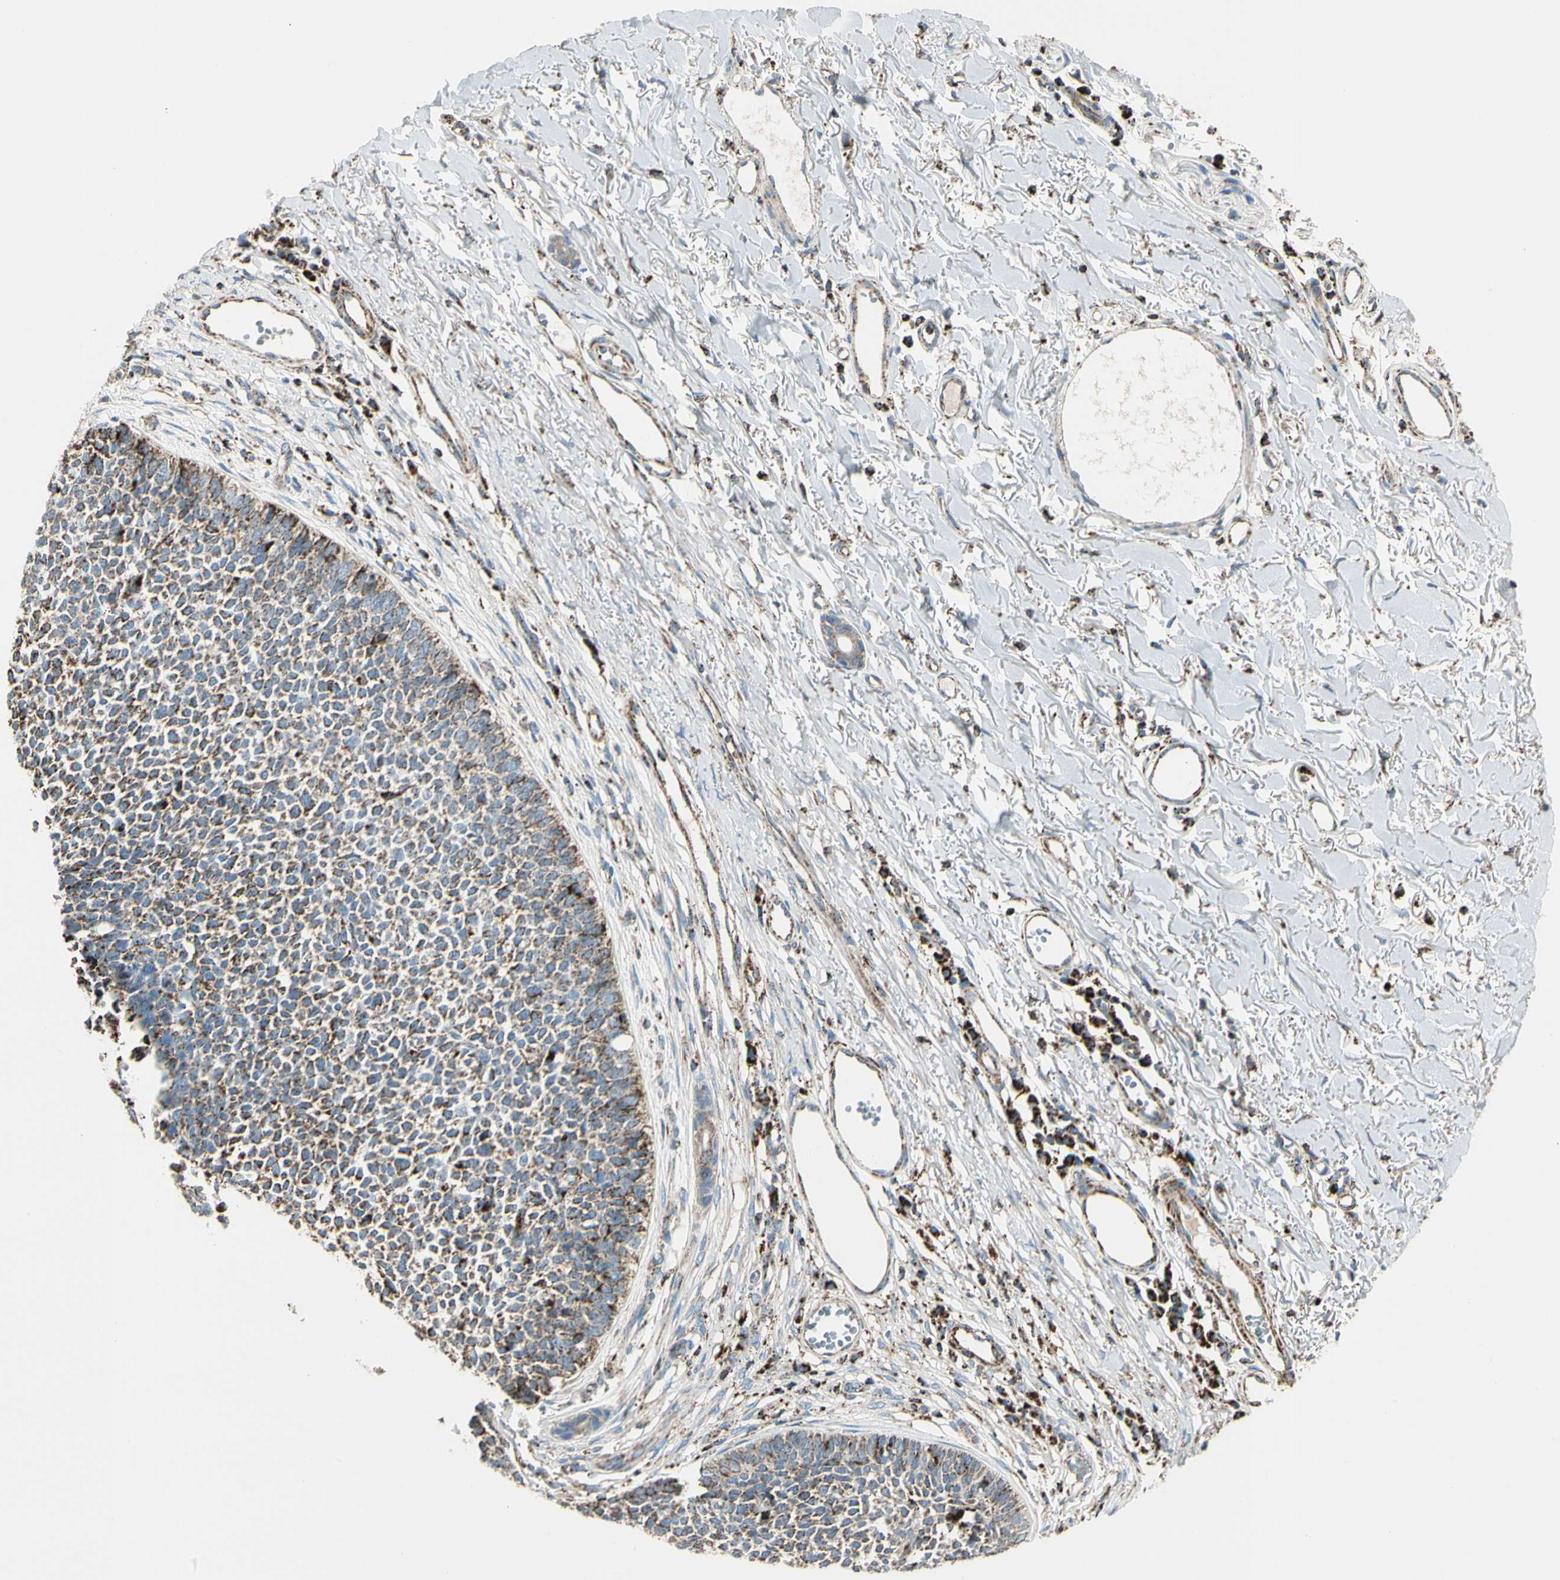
{"staining": {"intensity": "moderate", "quantity": ">75%", "location": "cytoplasmic/membranous"}, "tissue": "skin cancer", "cell_type": "Tumor cells", "image_type": "cancer", "snomed": [{"axis": "morphology", "description": "Basal cell carcinoma"}, {"axis": "topography", "description": "Skin"}], "caption": "Skin cancer stained for a protein (brown) demonstrates moderate cytoplasmic/membranous positive positivity in about >75% of tumor cells.", "gene": "ME2", "patient": {"sex": "female", "age": 84}}